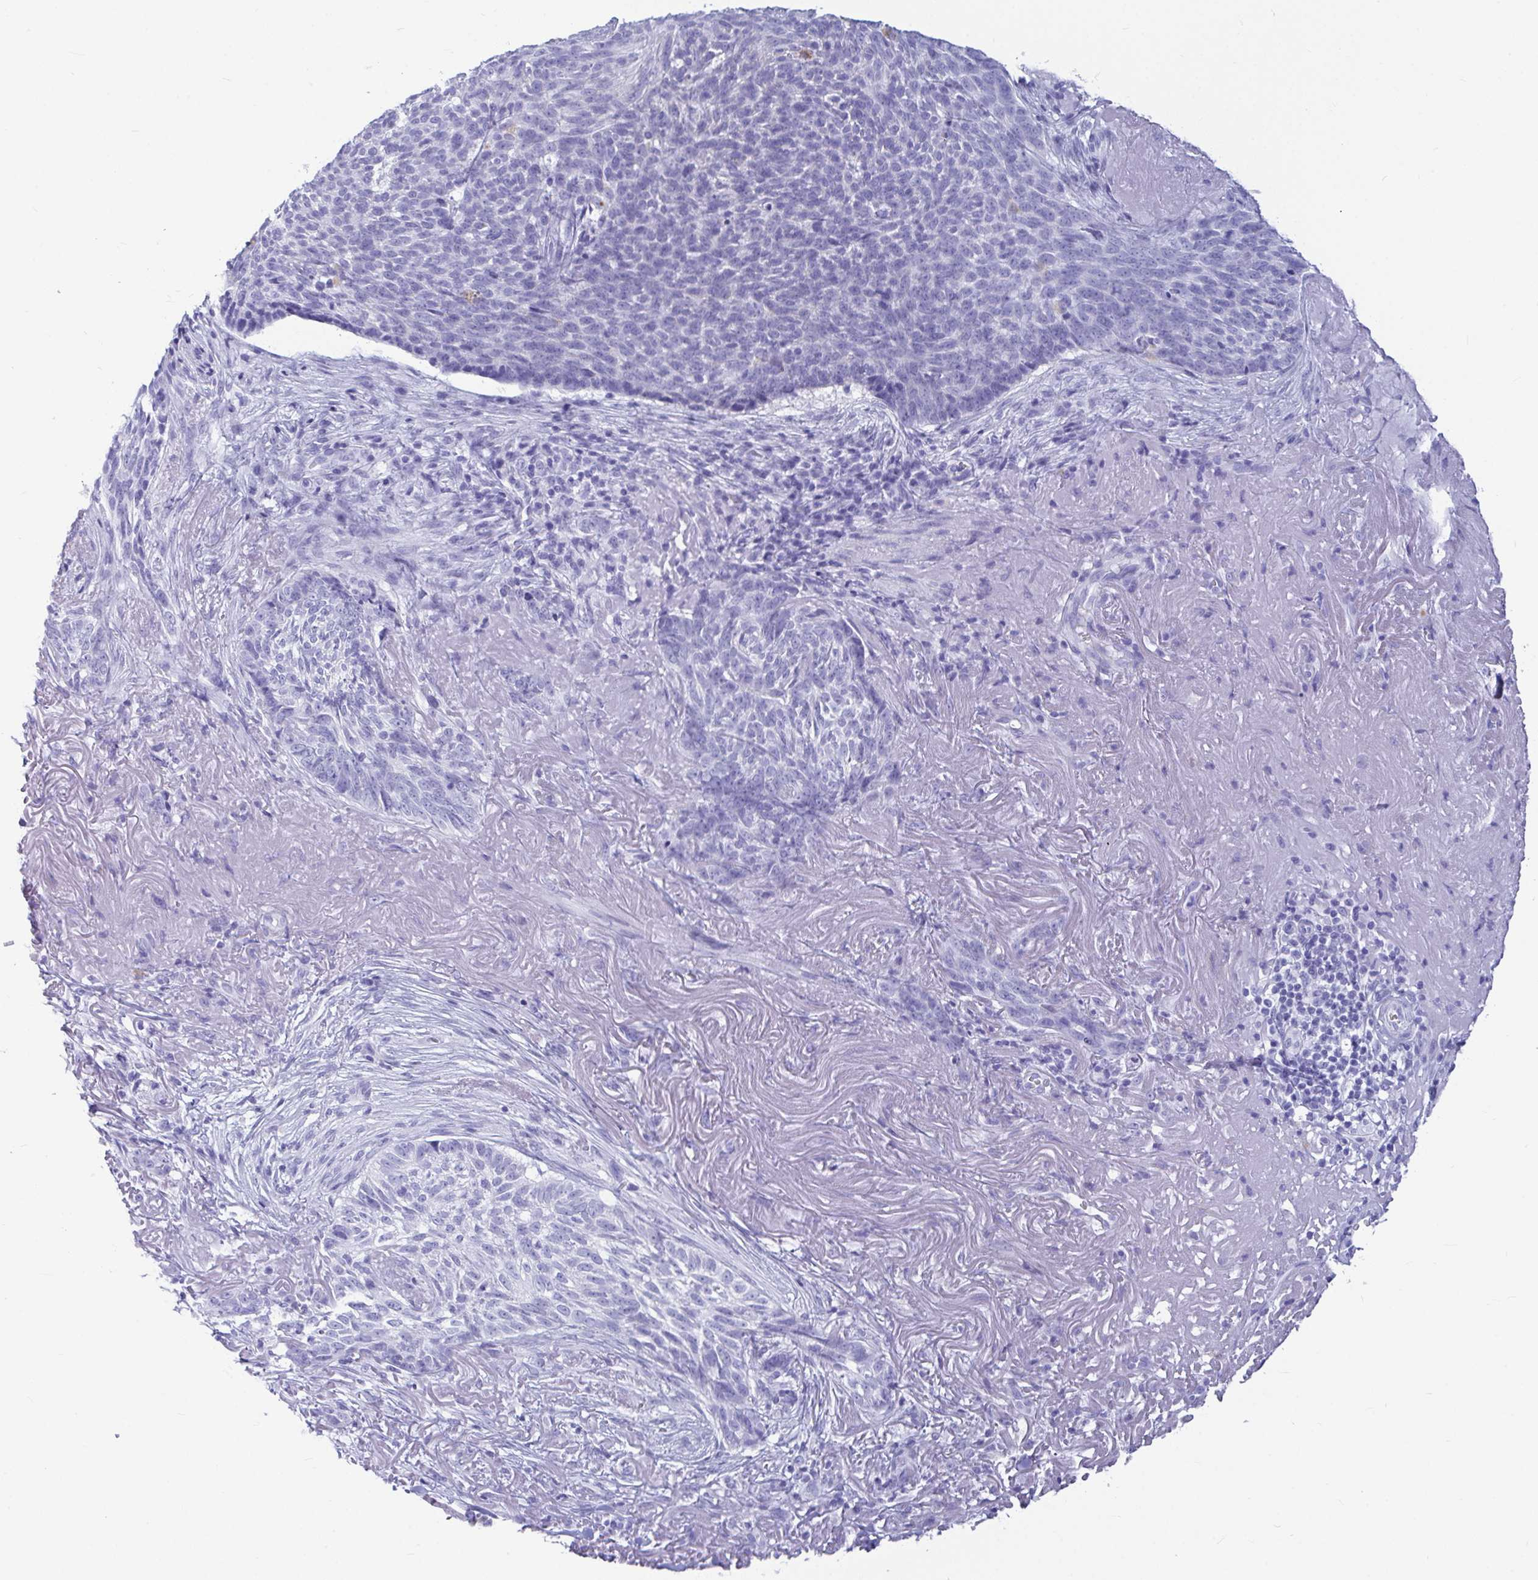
{"staining": {"intensity": "negative", "quantity": "none", "location": "none"}, "tissue": "skin cancer", "cell_type": "Tumor cells", "image_type": "cancer", "snomed": [{"axis": "morphology", "description": "Basal cell carcinoma"}, {"axis": "topography", "description": "Skin"}, {"axis": "topography", "description": "Skin of face"}], "caption": "An immunohistochemistry micrograph of skin cancer is shown. There is no staining in tumor cells of skin cancer. (Stains: DAB (3,3'-diaminobenzidine) immunohistochemistry (IHC) with hematoxylin counter stain, Microscopy: brightfield microscopy at high magnification).", "gene": "OR5J2", "patient": {"sex": "female", "age": 95}}